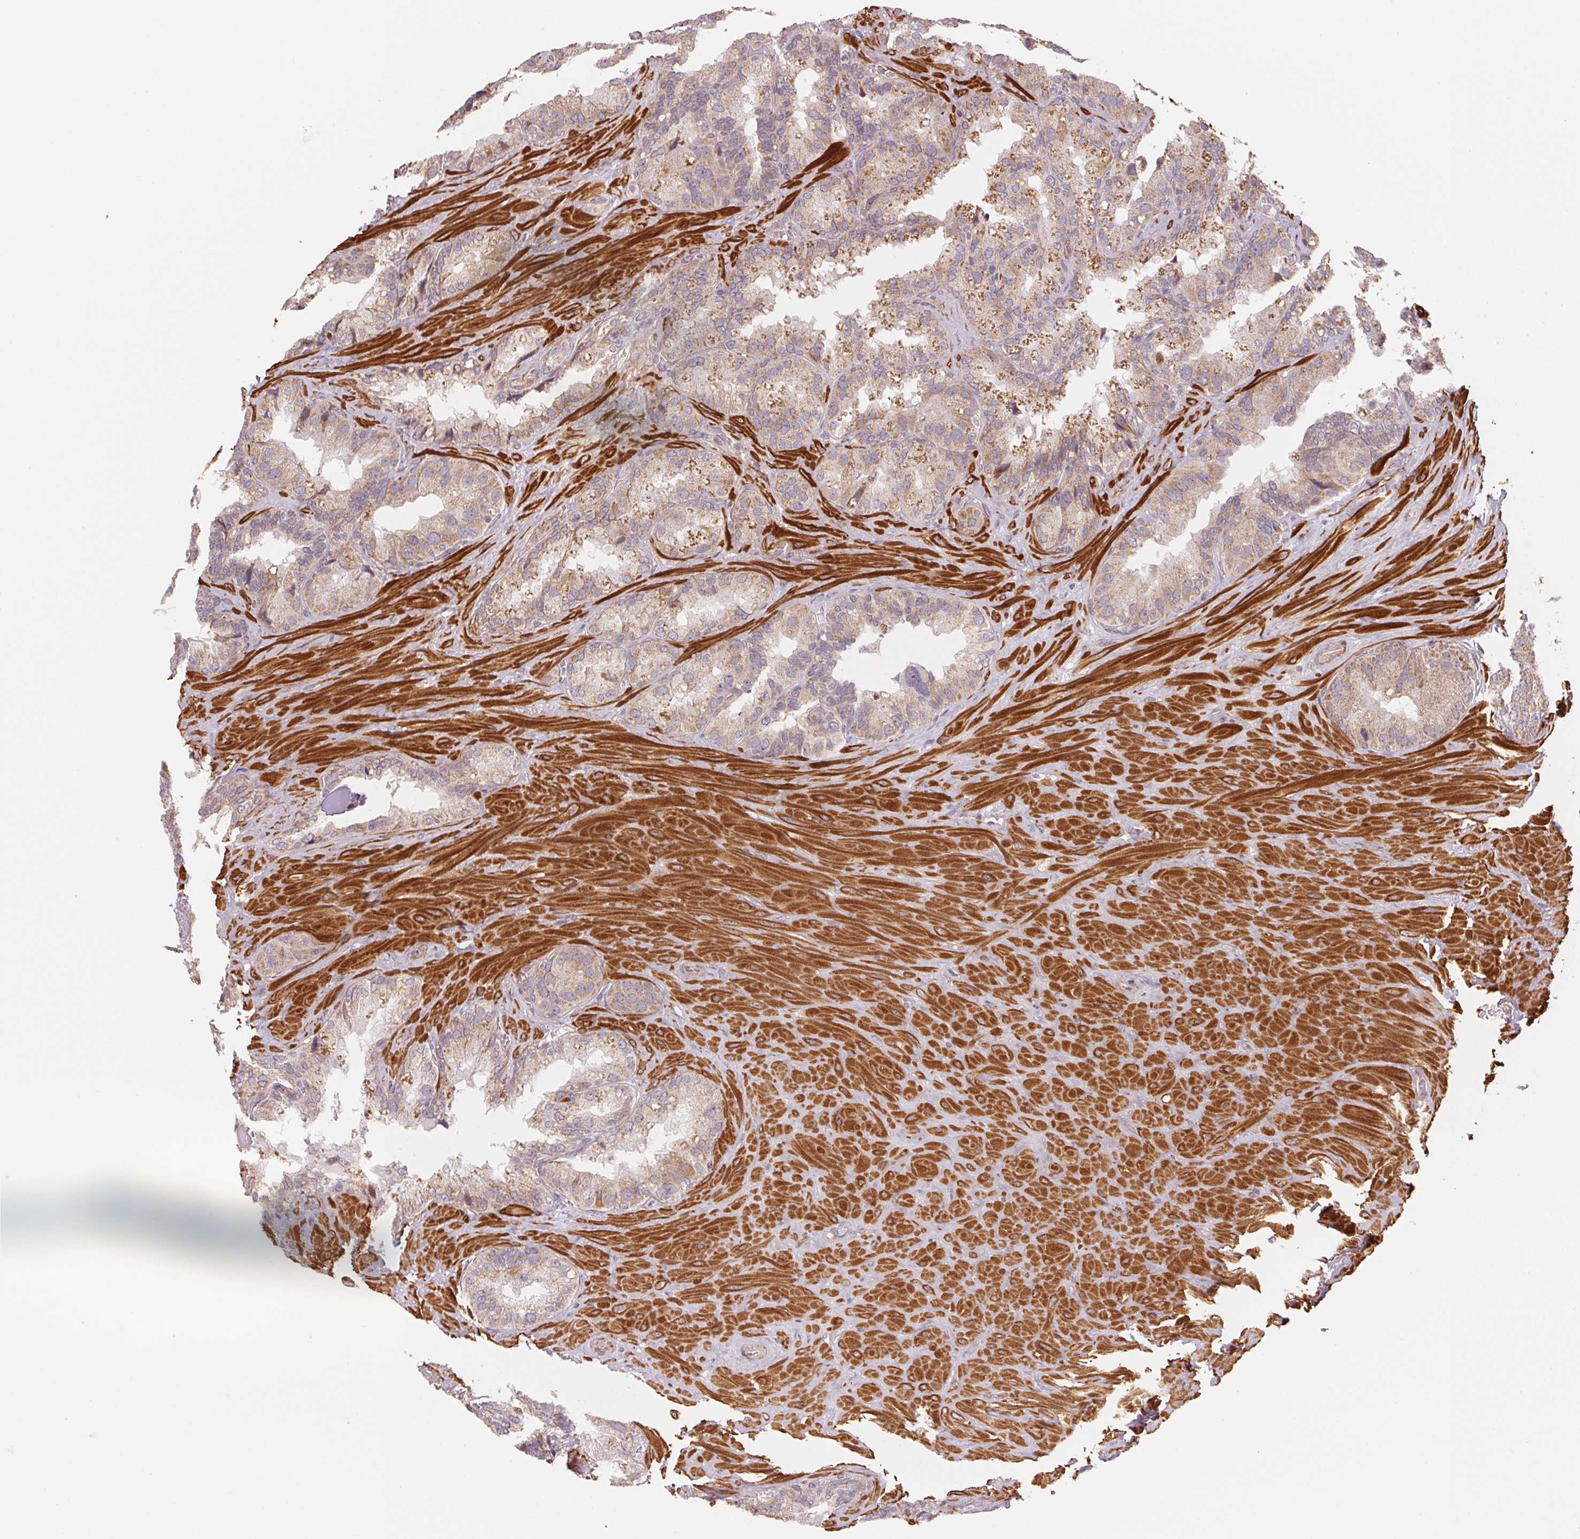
{"staining": {"intensity": "weak", "quantity": "25%-75%", "location": "cytoplasmic/membranous"}, "tissue": "seminal vesicle", "cell_type": "Glandular cells", "image_type": "normal", "snomed": [{"axis": "morphology", "description": "Normal tissue, NOS"}, {"axis": "topography", "description": "Seminal veicle"}], "caption": "High-power microscopy captured an immunohistochemistry (IHC) micrograph of unremarkable seminal vesicle, revealing weak cytoplasmic/membranous staining in about 25%-75% of glandular cells. (Stains: DAB (3,3'-diaminobenzidine) in brown, nuclei in blue, Microscopy: brightfield microscopy at high magnification).", "gene": "CCDC112", "patient": {"sex": "male", "age": 60}}